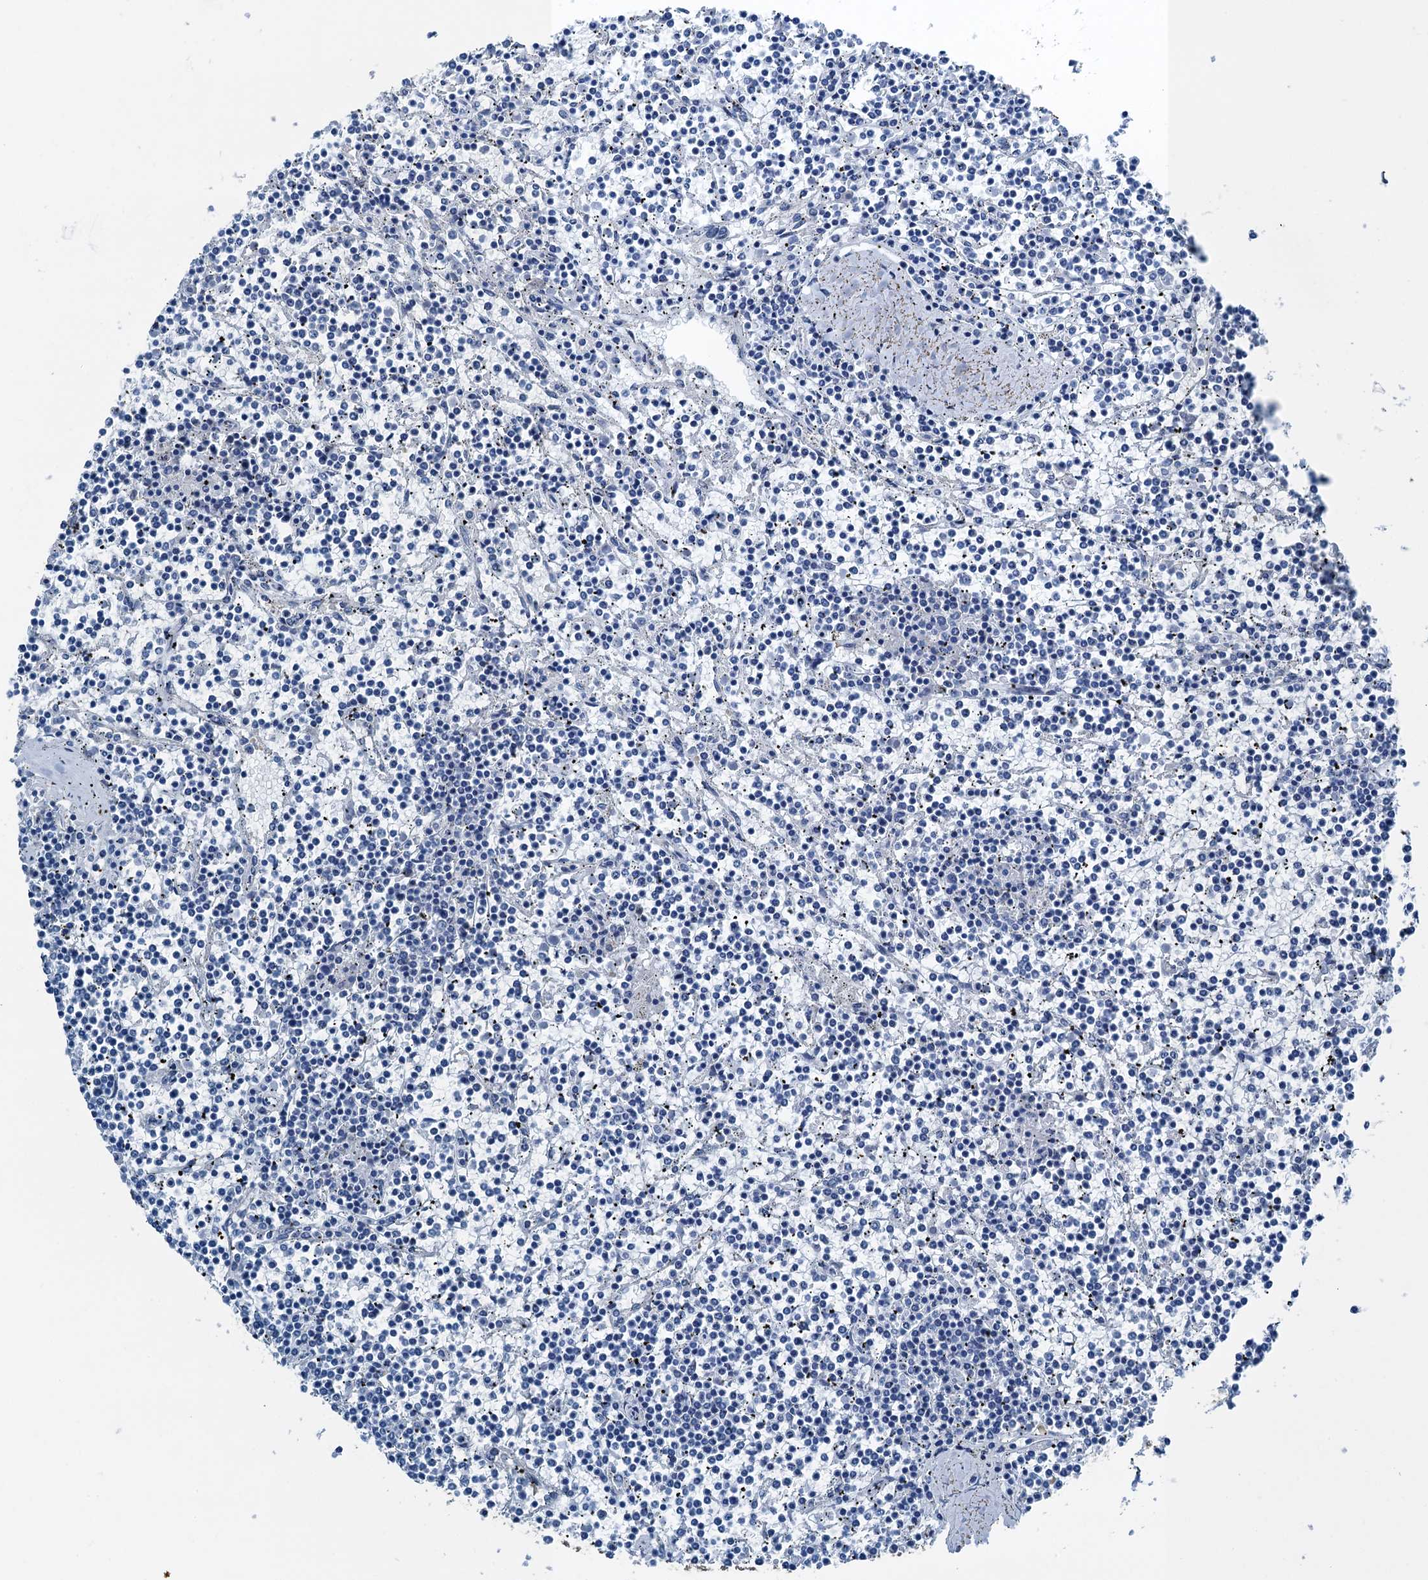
{"staining": {"intensity": "negative", "quantity": "none", "location": "none"}, "tissue": "lymphoma", "cell_type": "Tumor cells", "image_type": "cancer", "snomed": [{"axis": "morphology", "description": "Malignant lymphoma, non-Hodgkin's type, Low grade"}, {"axis": "topography", "description": "Spleen"}], "caption": "IHC photomicrograph of human lymphoma stained for a protein (brown), which displays no expression in tumor cells.", "gene": "RNH1", "patient": {"sex": "female", "age": 19}}